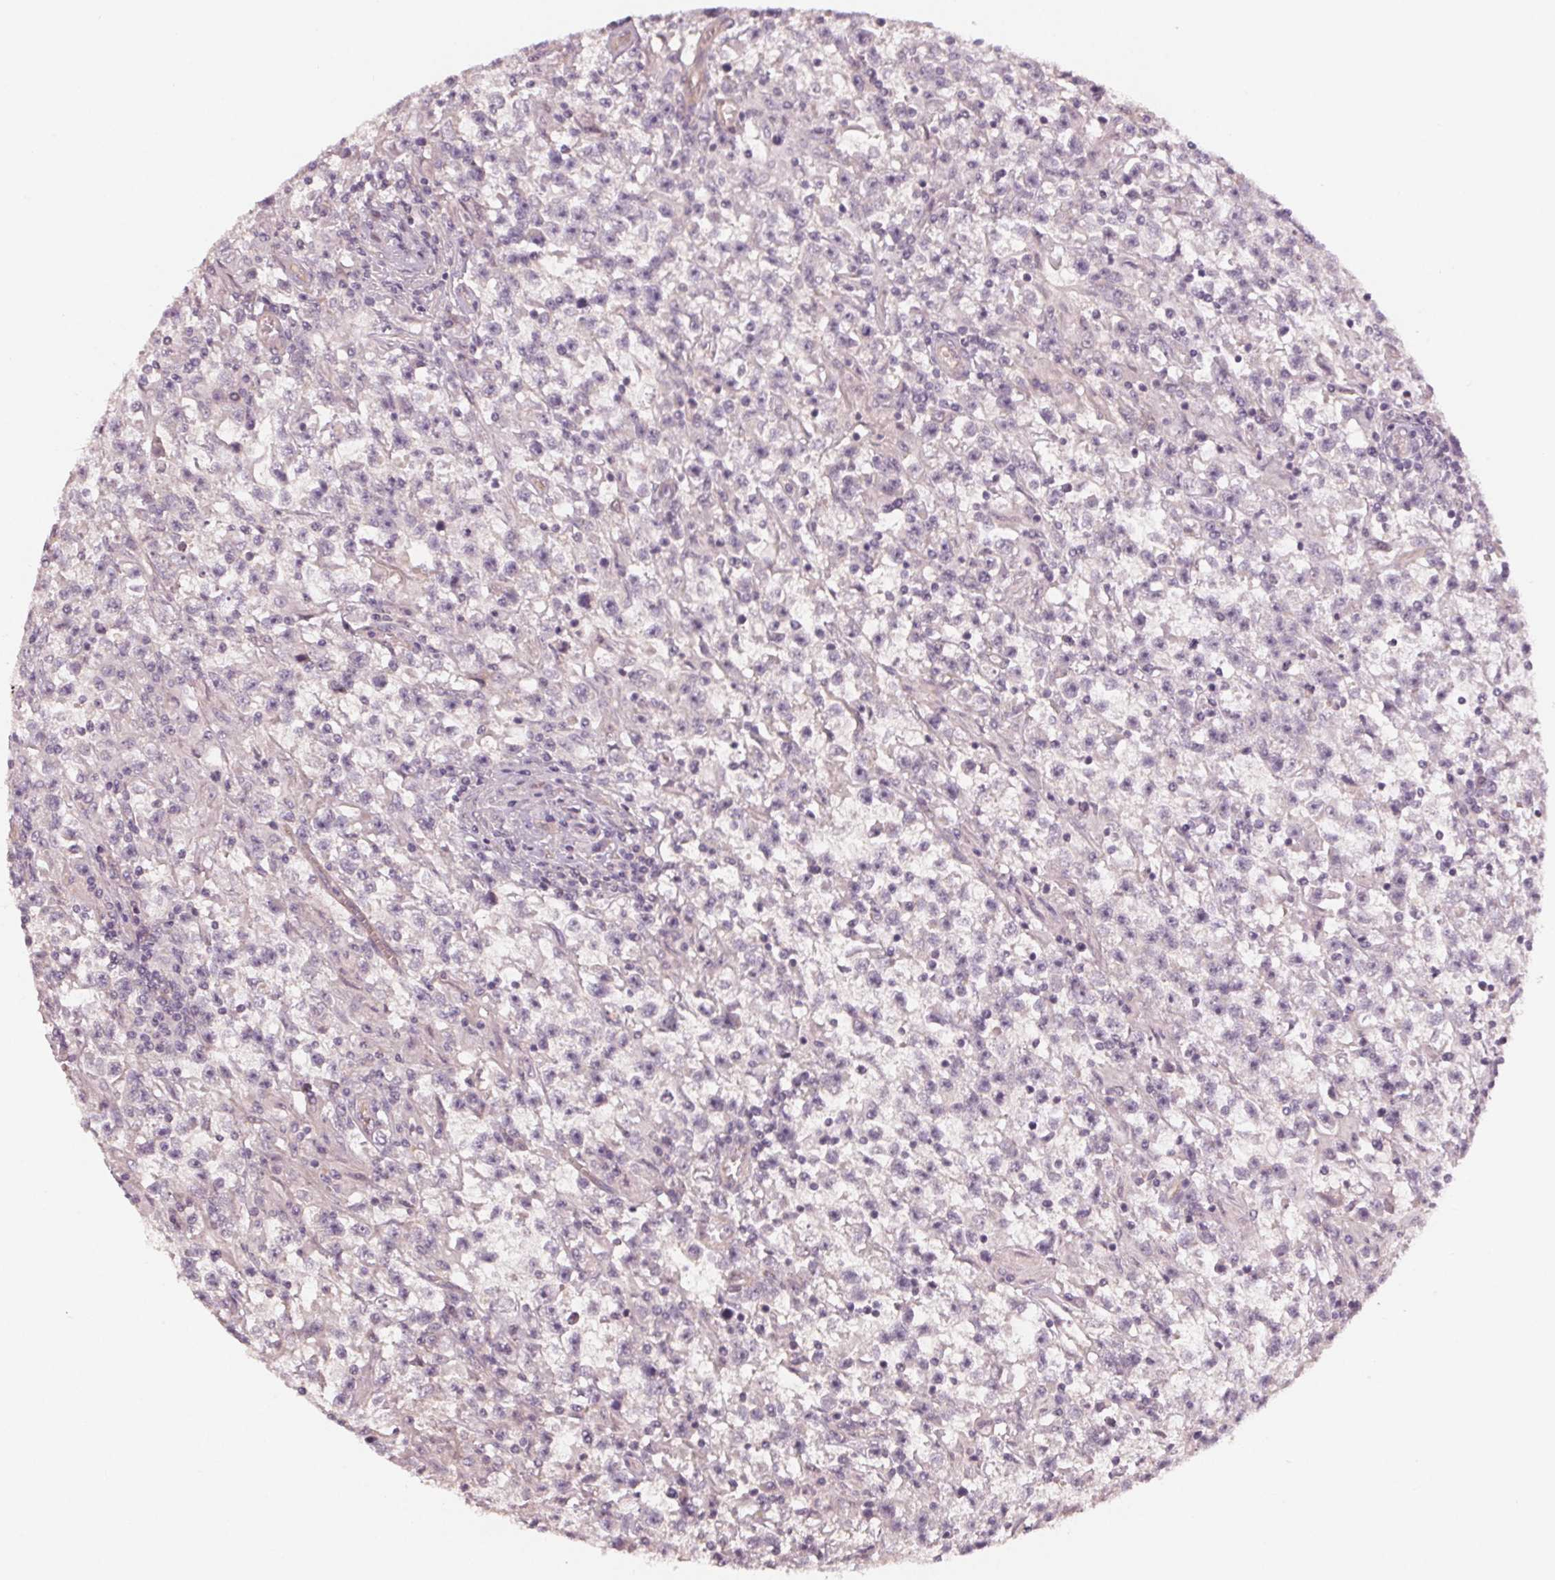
{"staining": {"intensity": "negative", "quantity": "none", "location": "none"}, "tissue": "testis cancer", "cell_type": "Tumor cells", "image_type": "cancer", "snomed": [{"axis": "morphology", "description": "Seminoma, NOS"}, {"axis": "topography", "description": "Testis"}], "caption": "Immunohistochemical staining of seminoma (testis) displays no significant expression in tumor cells.", "gene": "VNN1", "patient": {"sex": "male", "age": 31}}